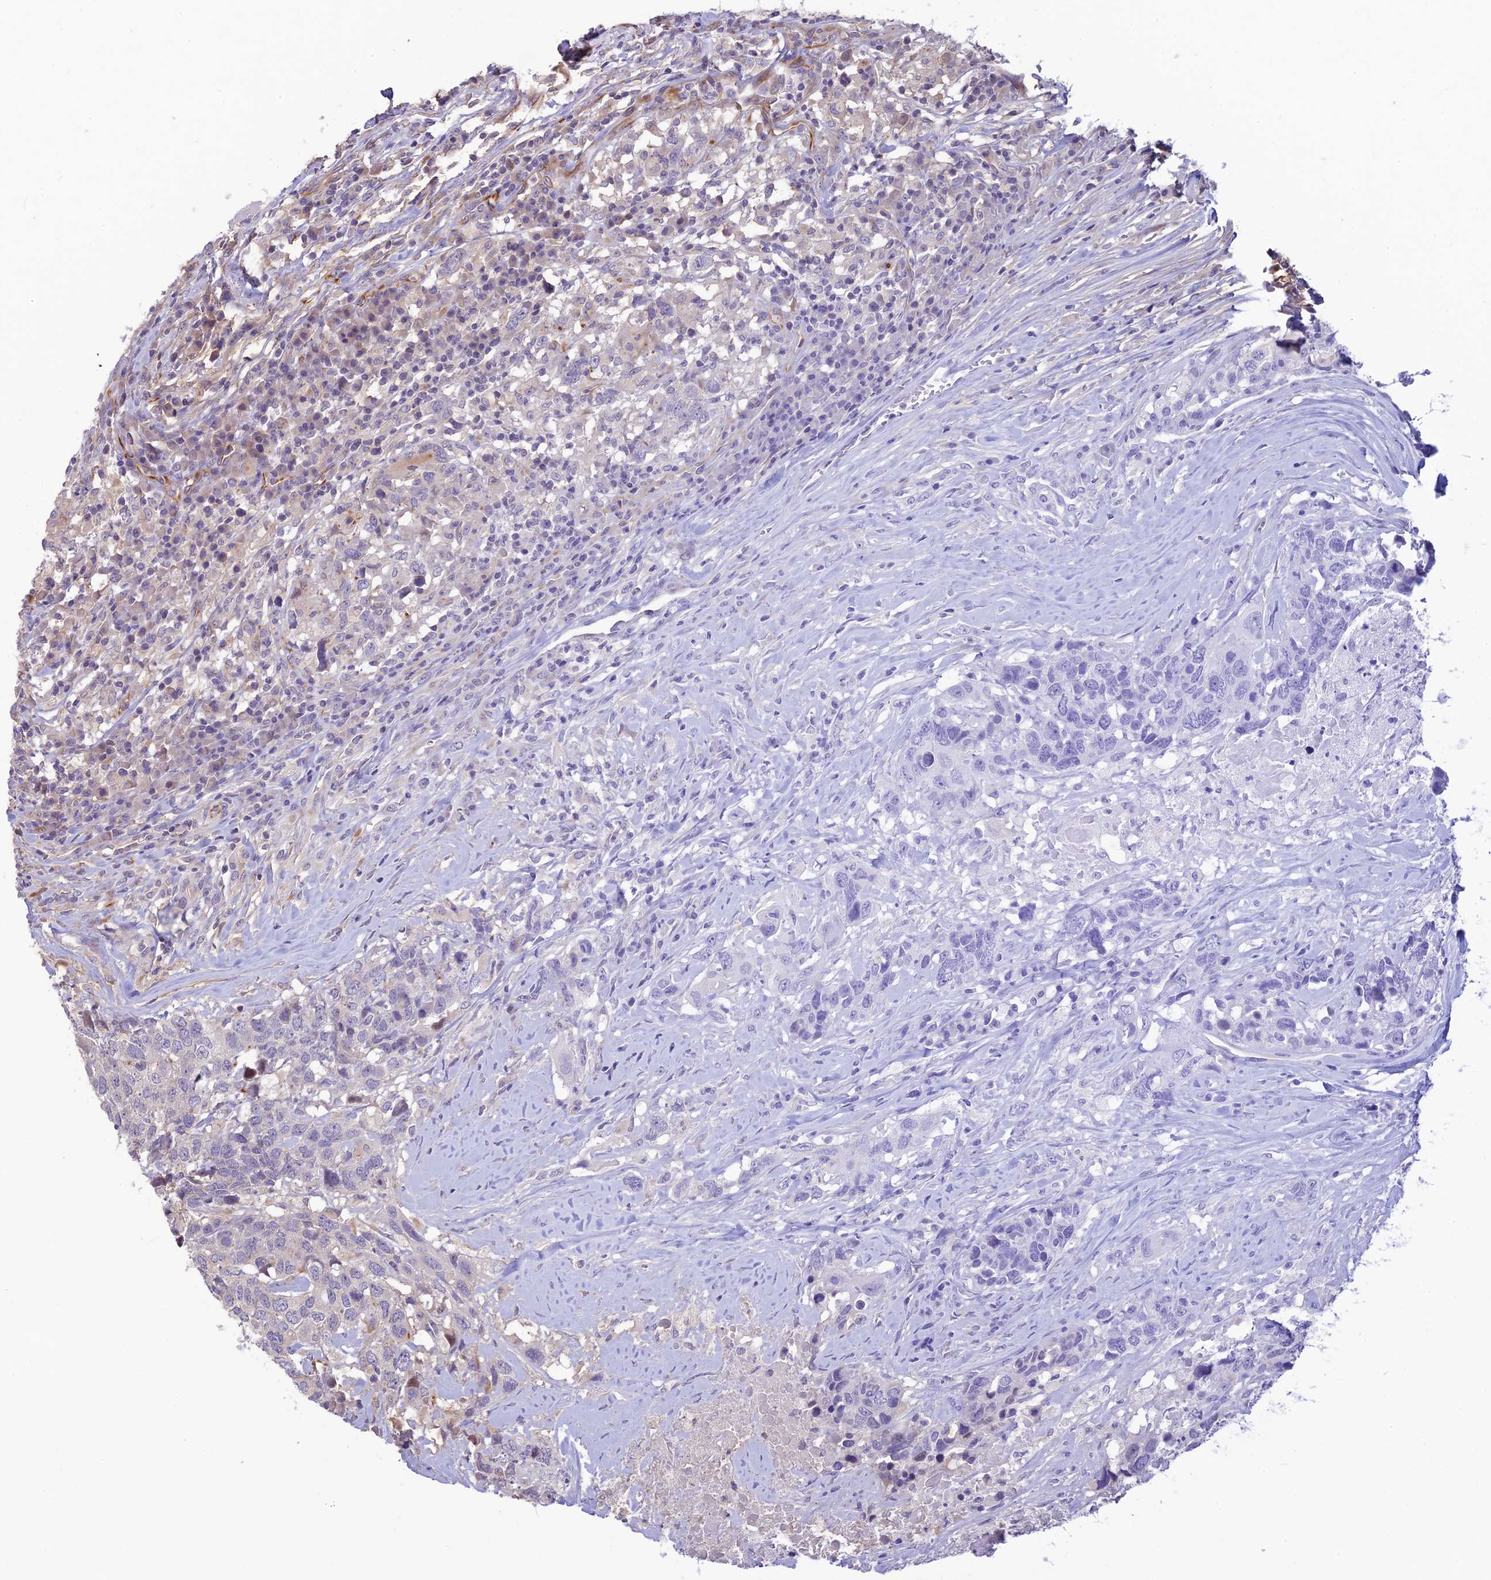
{"staining": {"intensity": "negative", "quantity": "none", "location": "none"}, "tissue": "head and neck cancer", "cell_type": "Tumor cells", "image_type": "cancer", "snomed": [{"axis": "morphology", "description": "Squamous cell carcinoma, NOS"}, {"axis": "topography", "description": "Head-Neck"}], "caption": "DAB immunohistochemical staining of human squamous cell carcinoma (head and neck) shows no significant expression in tumor cells.", "gene": "ST8SIA5", "patient": {"sex": "male", "age": 66}}